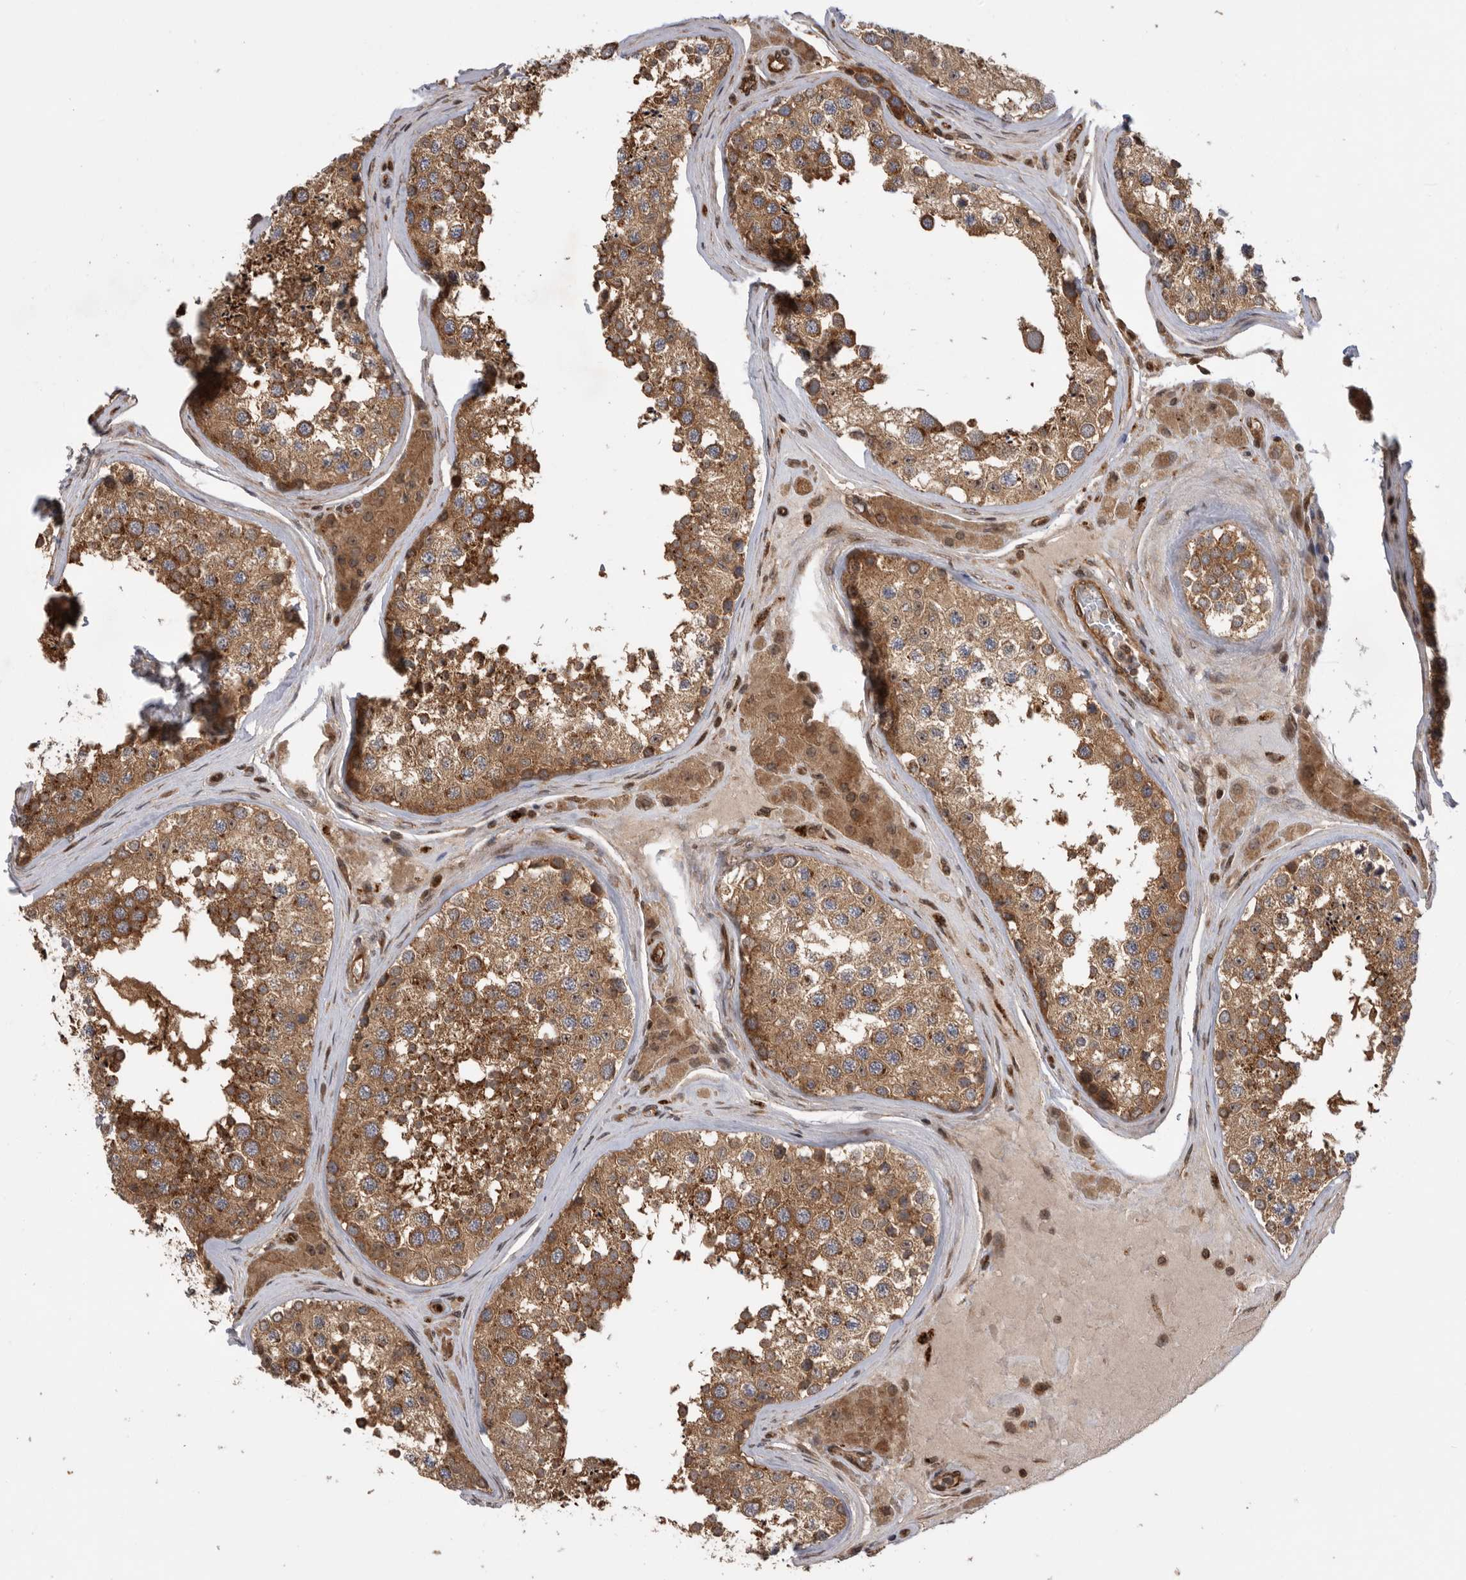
{"staining": {"intensity": "moderate", "quantity": ">75%", "location": "cytoplasmic/membranous"}, "tissue": "testis", "cell_type": "Cells in seminiferous ducts", "image_type": "normal", "snomed": [{"axis": "morphology", "description": "Normal tissue, NOS"}, {"axis": "topography", "description": "Testis"}], "caption": "Brown immunohistochemical staining in normal human testis exhibits moderate cytoplasmic/membranous positivity in approximately >75% of cells in seminiferous ducts.", "gene": "DHDDS", "patient": {"sex": "male", "age": 46}}